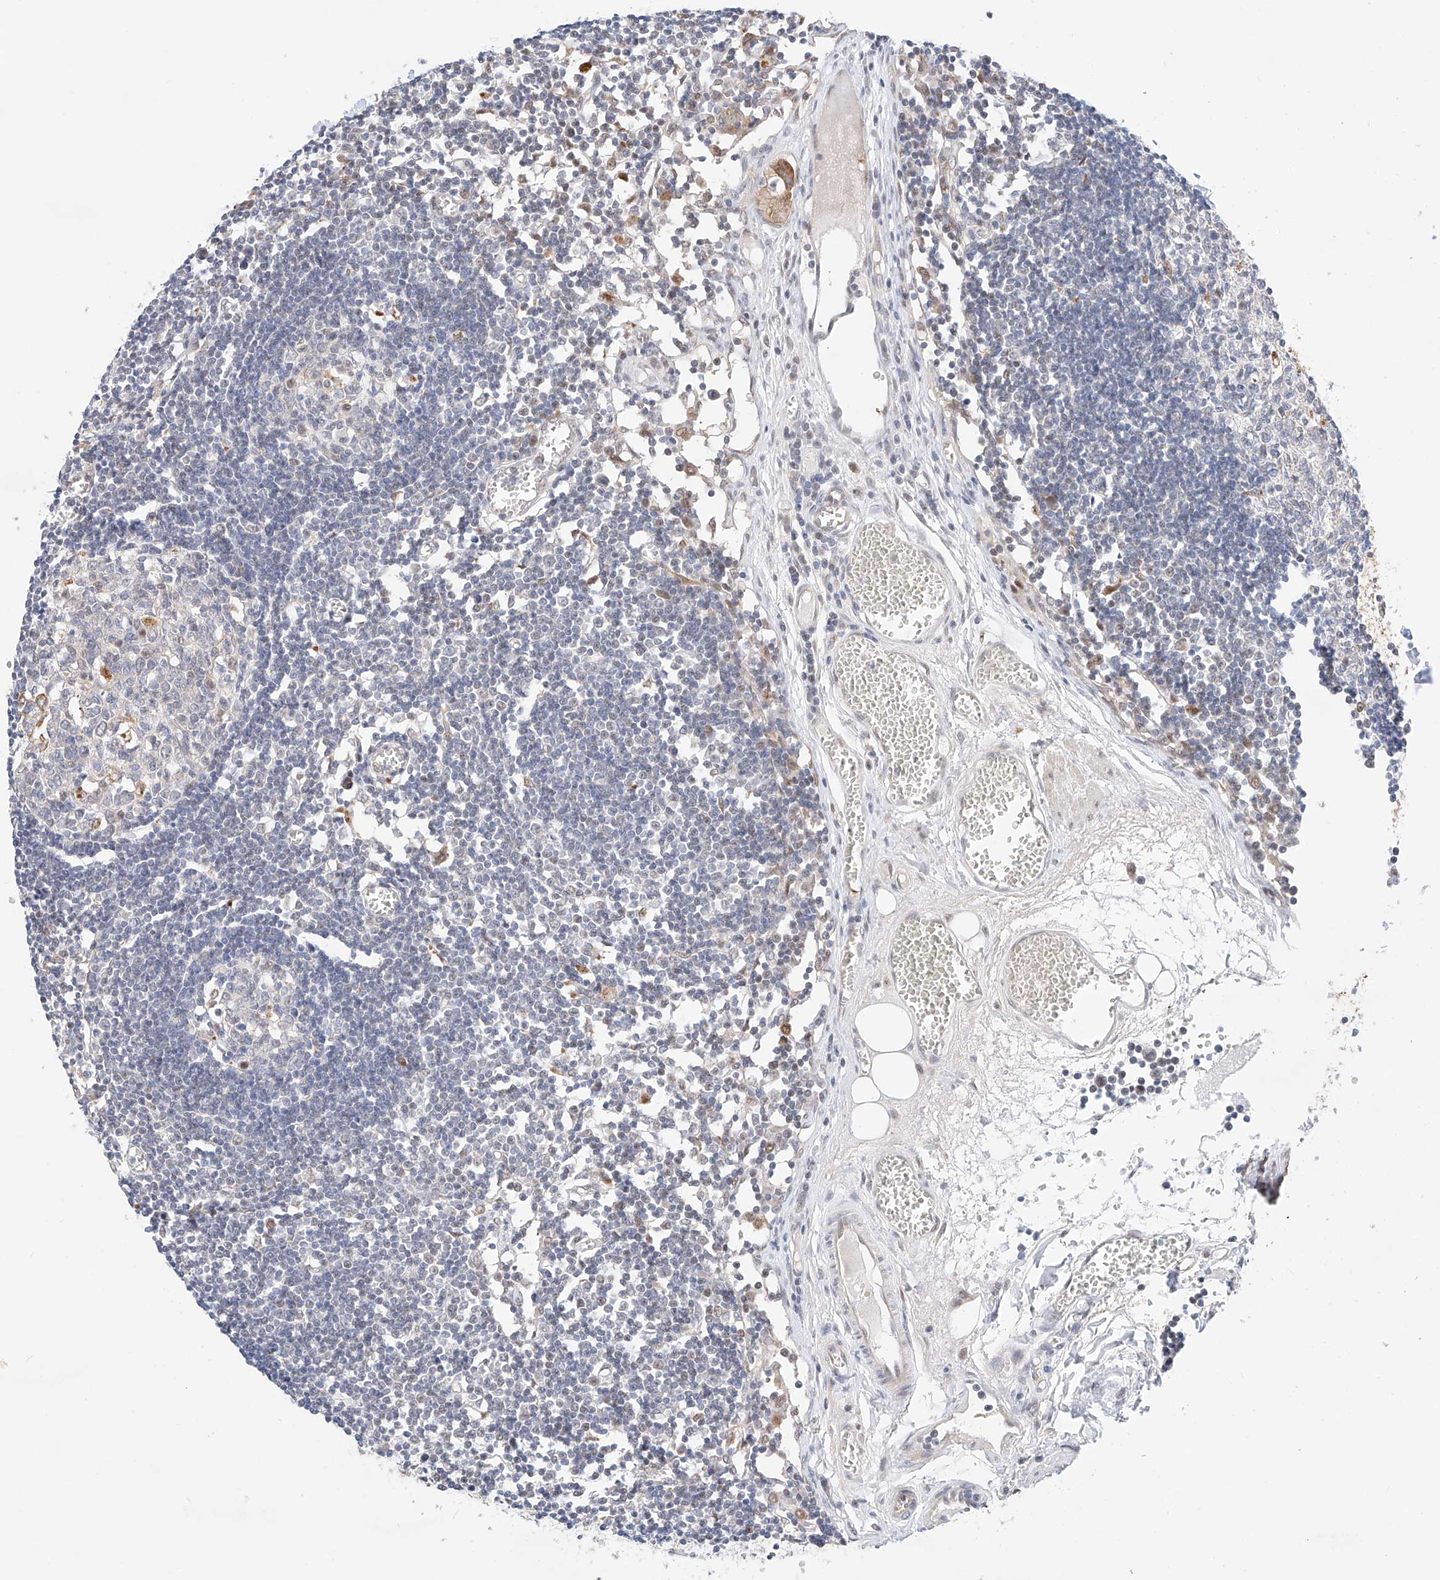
{"staining": {"intensity": "moderate", "quantity": "<25%", "location": "cytoplasmic/membranous"}, "tissue": "lymph node", "cell_type": "Germinal center cells", "image_type": "normal", "snomed": [{"axis": "morphology", "description": "Normal tissue, NOS"}, {"axis": "topography", "description": "Lymph node"}], "caption": "IHC of normal lymph node demonstrates low levels of moderate cytoplasmic/membranous positivity in about <25% of germinal center cells. (DAB = brown stain, brightfield microscopy at high magnification).", "gene": "GCNT1", "patient": {"sex": "female", "age": 11}}